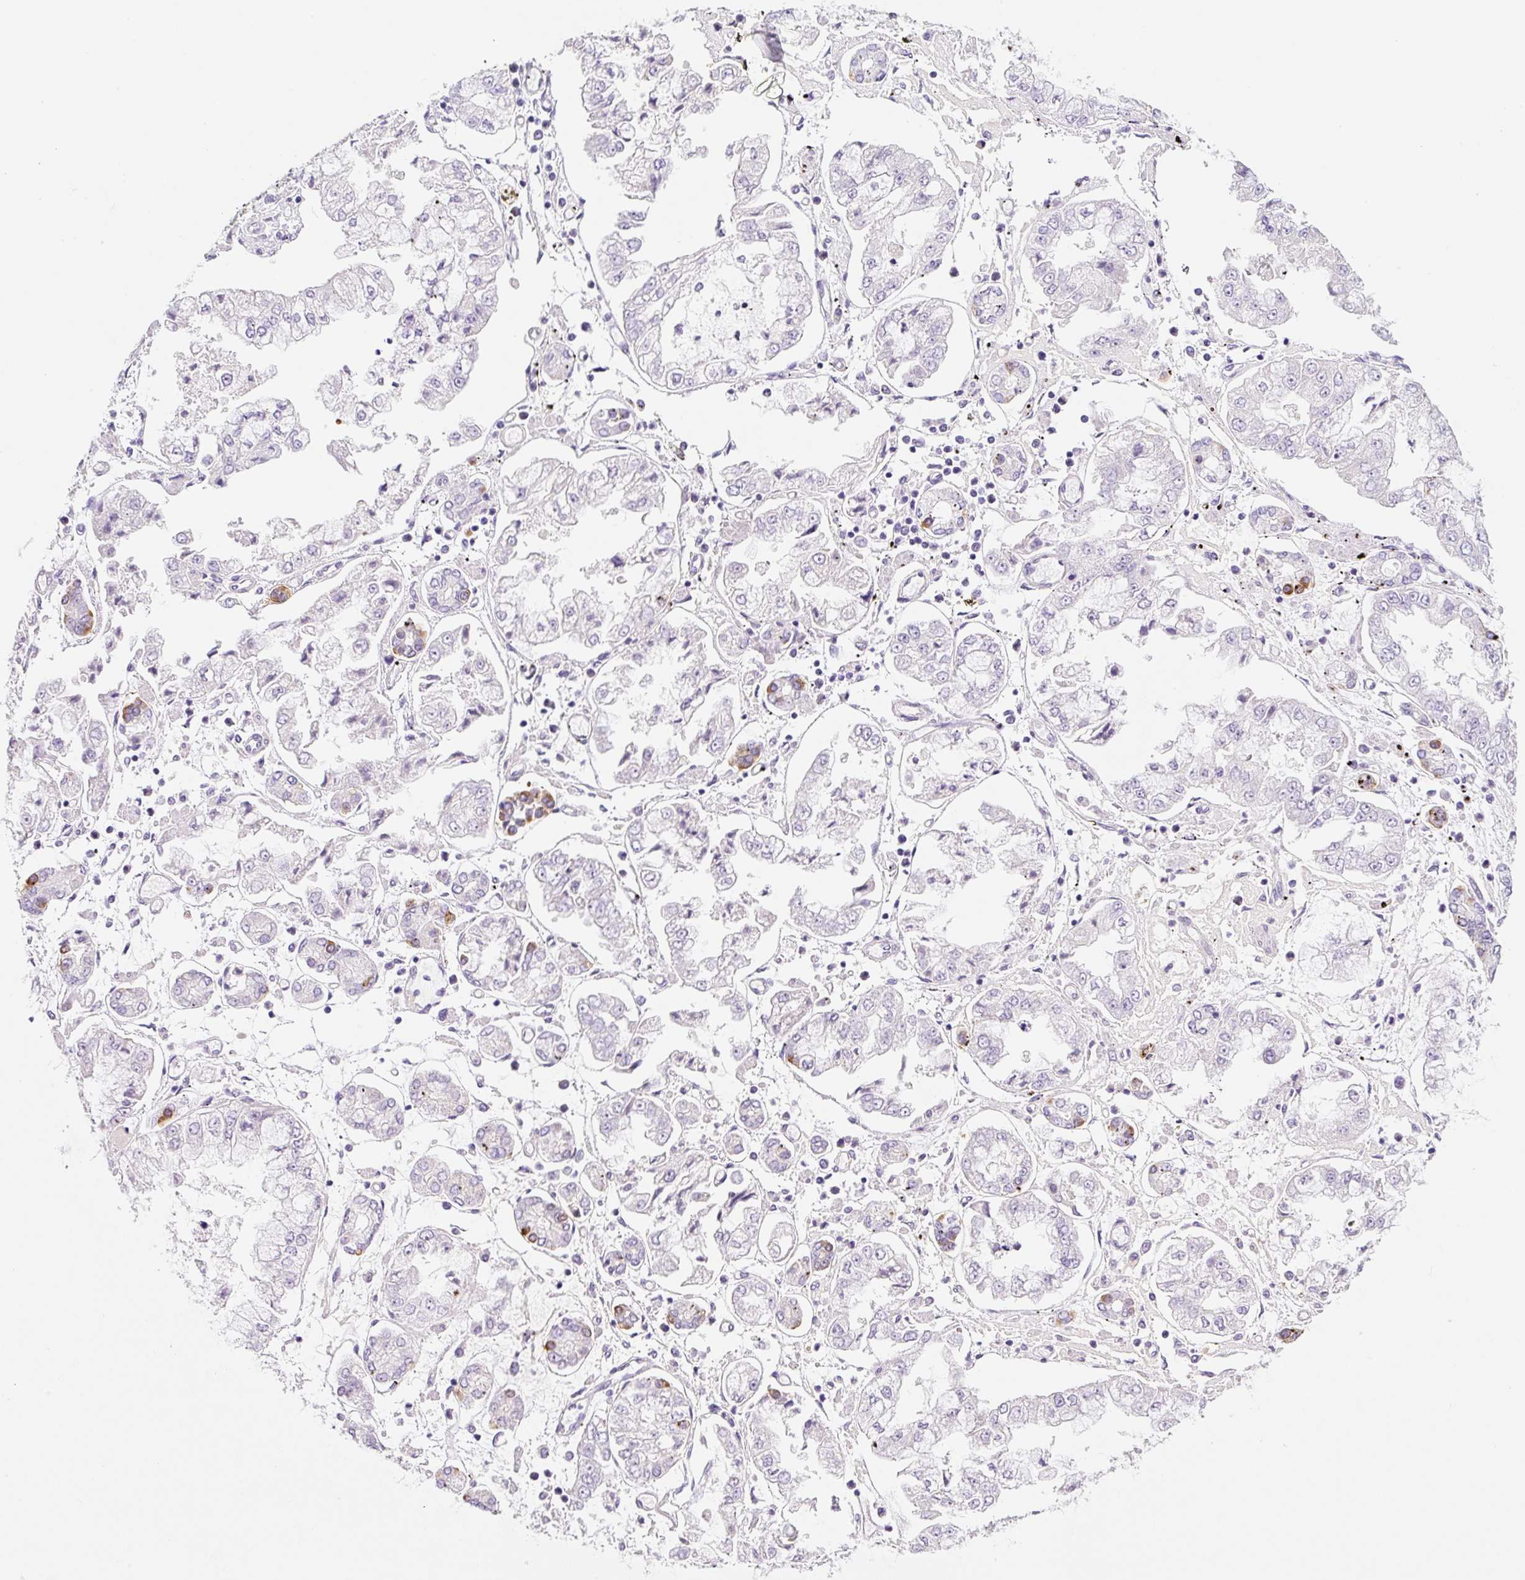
{"staining": {"intensity": "negative", "quantity": "none", "location": "none"}, "tissue": "stomach cancer", "cell_type": "Tumor cells", "image_type": "cancer", "snomed": [{"axis": "morphology", "description": "Adenocarcinoma, NOS"}, {"axis": "topography", "description": "Stomach"}], "caption": "High power microscopy photomicrograph of an IHC image of adenocarcinoma (stomach), revealing no significant positivity in tumor cells.", "gene": "SYP", "patient": {"sex": "male", "age": 76}}